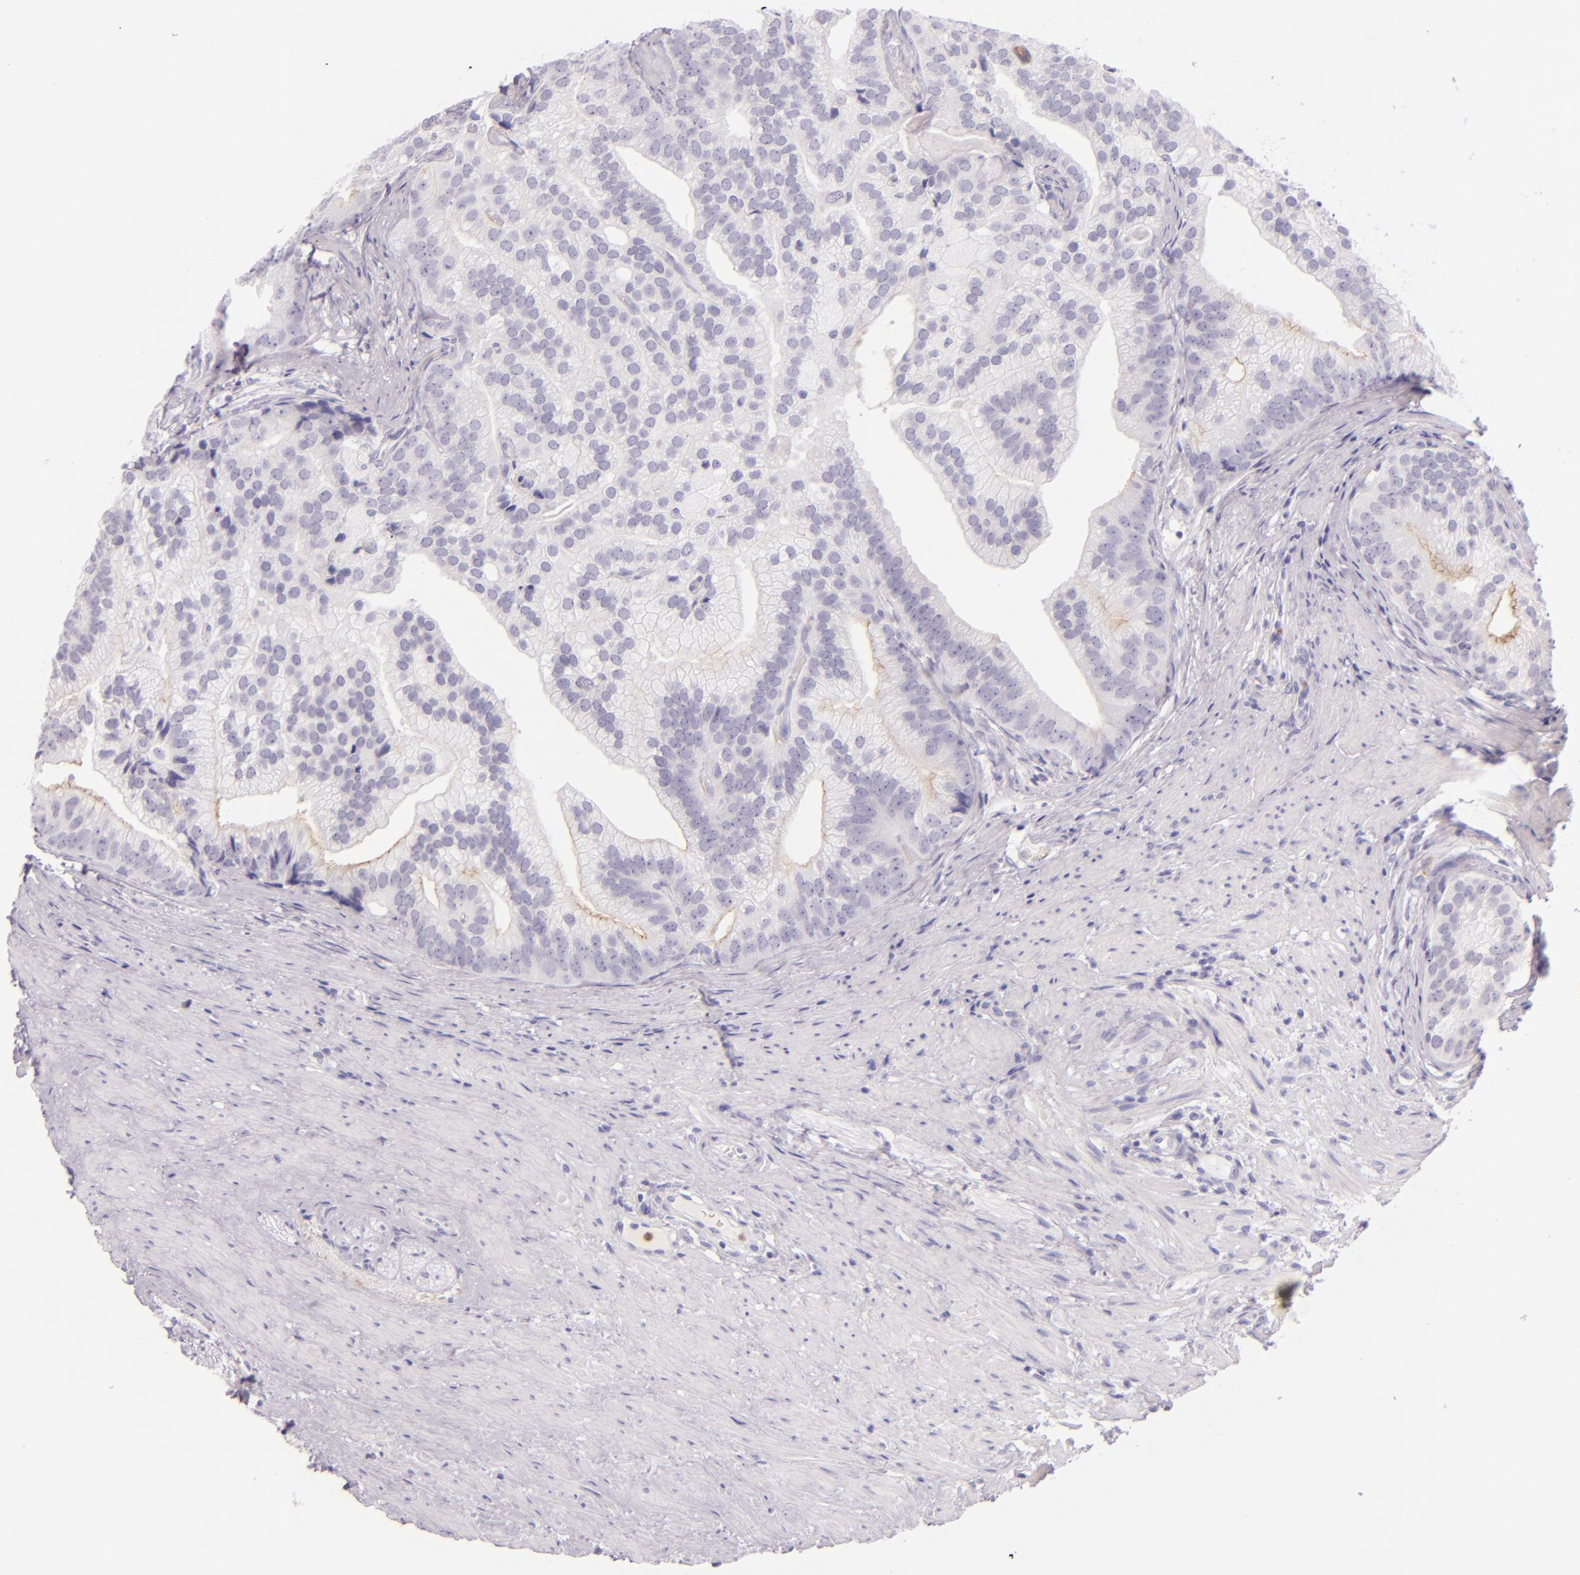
{"staining": {"intensity": "negative", "quantity": "none", "location": "none"}, "tissue": "prostate cancer", "cell_type": "Tumor cells", "image_type": "cancer", "snomed": [{"axis": "morphology", "description": "Adenocarcinoma, Low grade"}, {"axis": "topography", "description": "Prostate"}], "caption": "Tumor cells are negative for brown protein staining in low-grade adenocarcinoma (prostate).", "gene": "CEACAM1", "patient": {"sex": "male", "age": 71}}